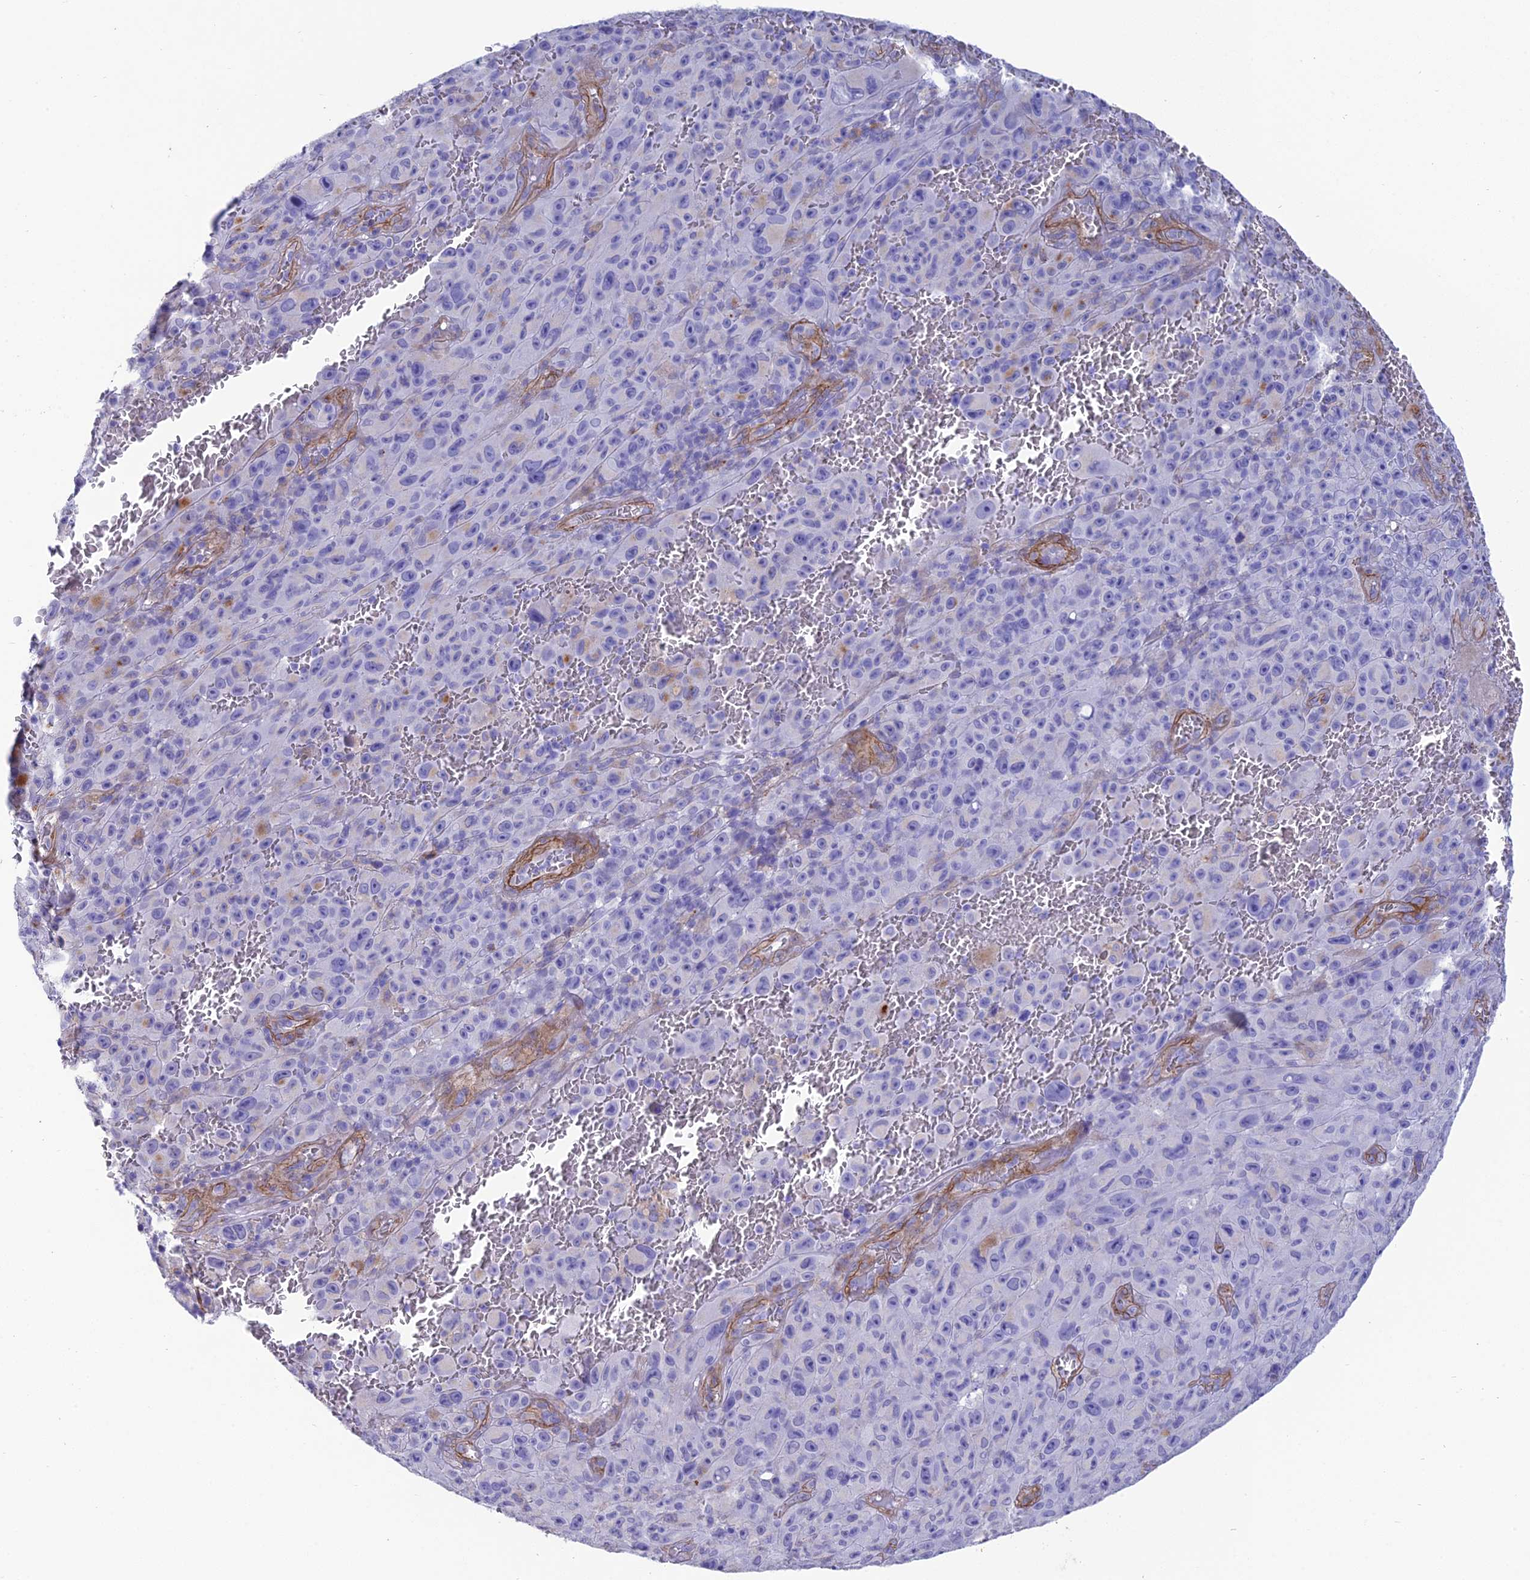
{"staining": {"intensity": "negative", "quantity": "none", "location": "none"}, "tissue": "melanoma", "cell_type": "Tumor cells", "image_type": "cancer", "snomed": [{"axis": "morphology", "description": "Malignant melanoma, NOS"}, {"axis": "topography", "description": "Skin"}], "caption": "Immunohistochemistry image of neoplastic tissue: human malignant melanoma stained with DAB reveals no significant protein positivity in tumor cells.", "gene": "TNS1", "patient": {"sex": "female", "age": 82}}